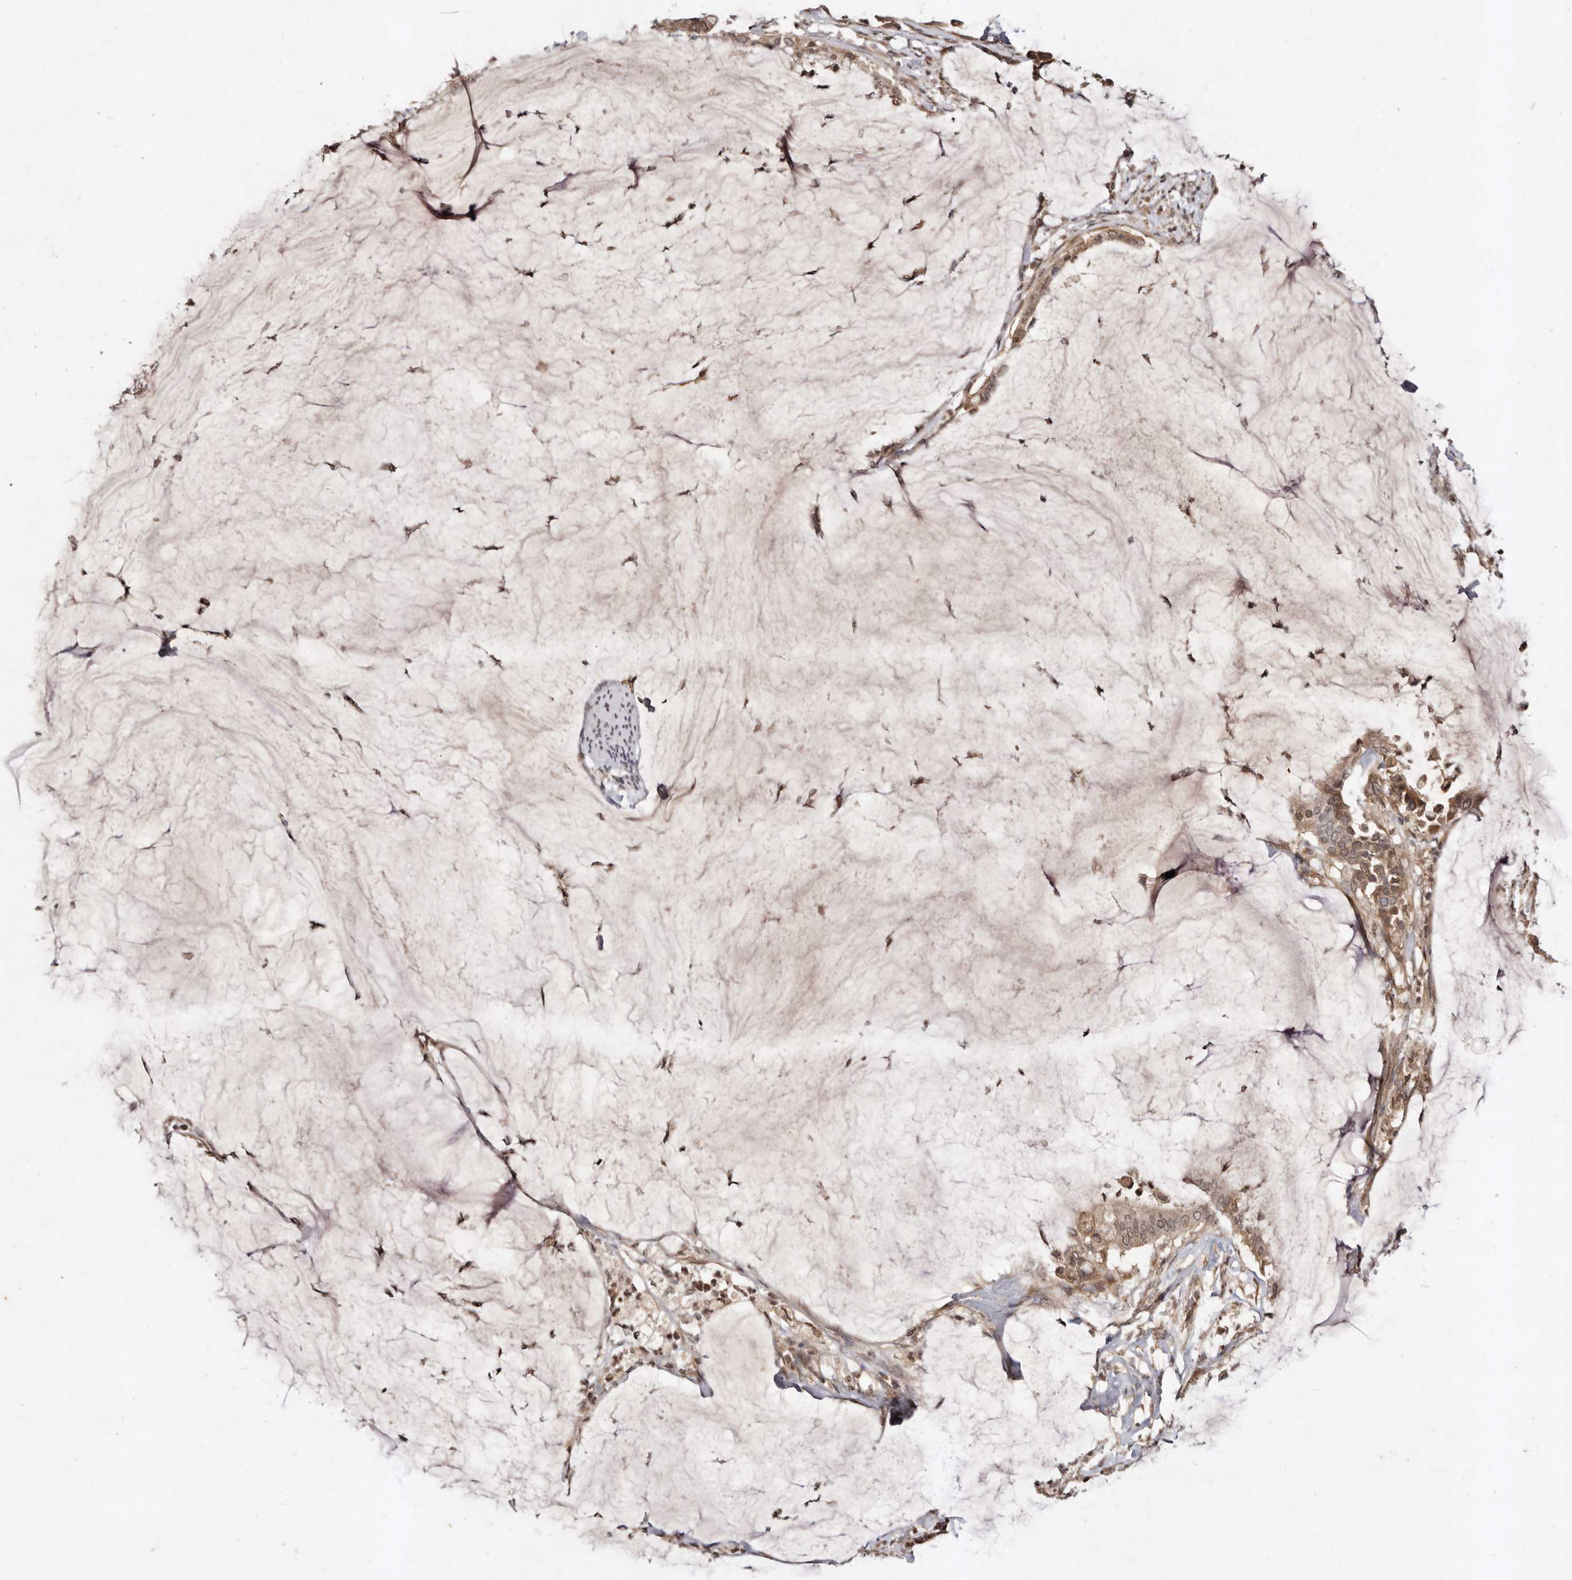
{"staining": {"intensity": "weak", "quantity": ">75%", "location": "cytoplasmic/membranous,nuclear"}, "tissue": "pancreatic cancer", "cell_type": "Tumor cells", "image_type": "cancer", "snomed": [{"axis": "morphology", "description": "Adenocarcinoma, NOS"}, {"axis": "topography", "description": "Pancreas"}], "caption": "Weak cytoplasmic/membranous and nuclear protein expression is seen in about >75% of tumor cells in pancreatic cancer.", "gene": "LCORL", "patient": {"sex": "male", "age": 41}}